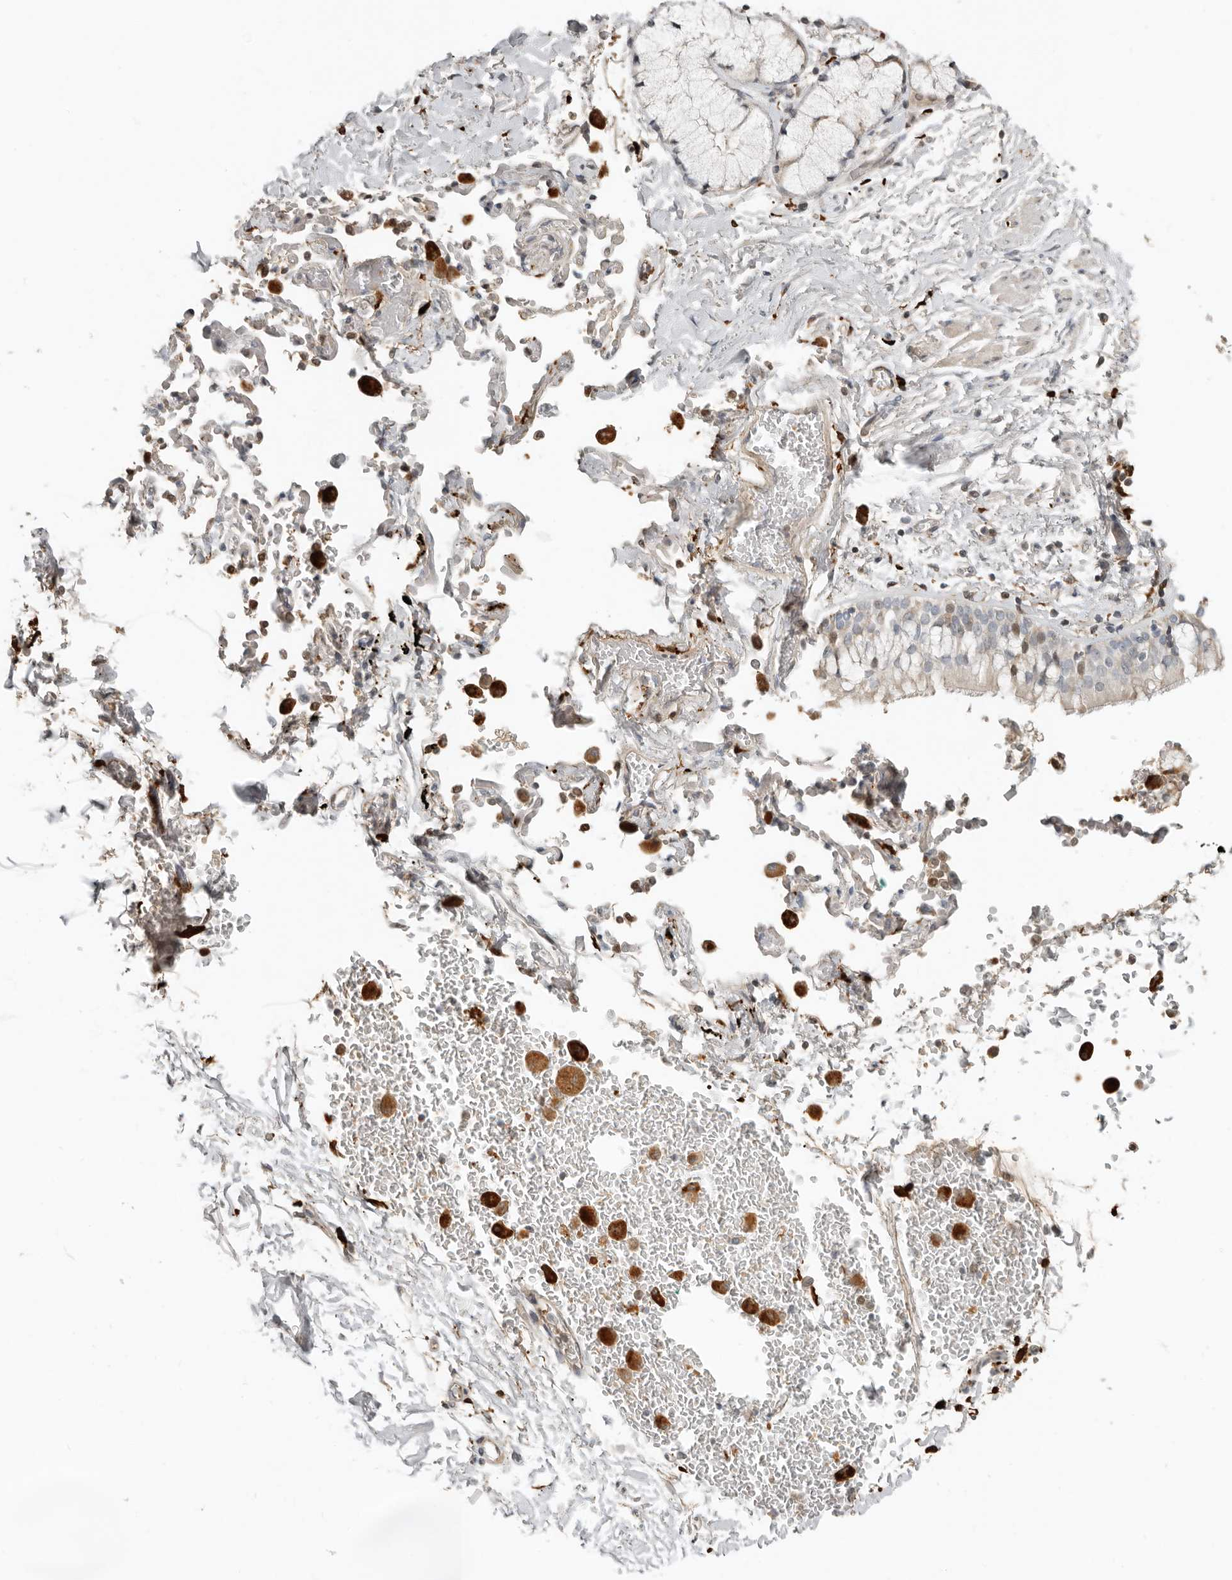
{"staining": {"intensity": "weak", "quantity": "25%-75%", "location": "cytoplasmic/membranous"}, "tissue": "bronchus", "cell_type": "Respiratory epithelial cells", "image_type": "normal", "snomed": [{"axis": "morphology", "description": "Normal tissue, NOS"}, {"axis": "morphology", "description": "Inflammation, NOS"}, {"axis": "topography", "description": "Cartilage tissue"}, {"axis": "topography", "description": "Bronchus"}, {"axis": "topography", "description": "Lung"}], "caption": "Immunohistochemical staining of unremarkable human bronchus displays weak cytoplasmic/membranous protein expression in approximately 25%-75% of respiratory epithelial cells. Using DAB (brown) and hematoxylin (blue) stains, captured at high magnification using brightfield microscopy.", "gene": "KLHL38", "patient": {"sex": "female", "age": 64}}